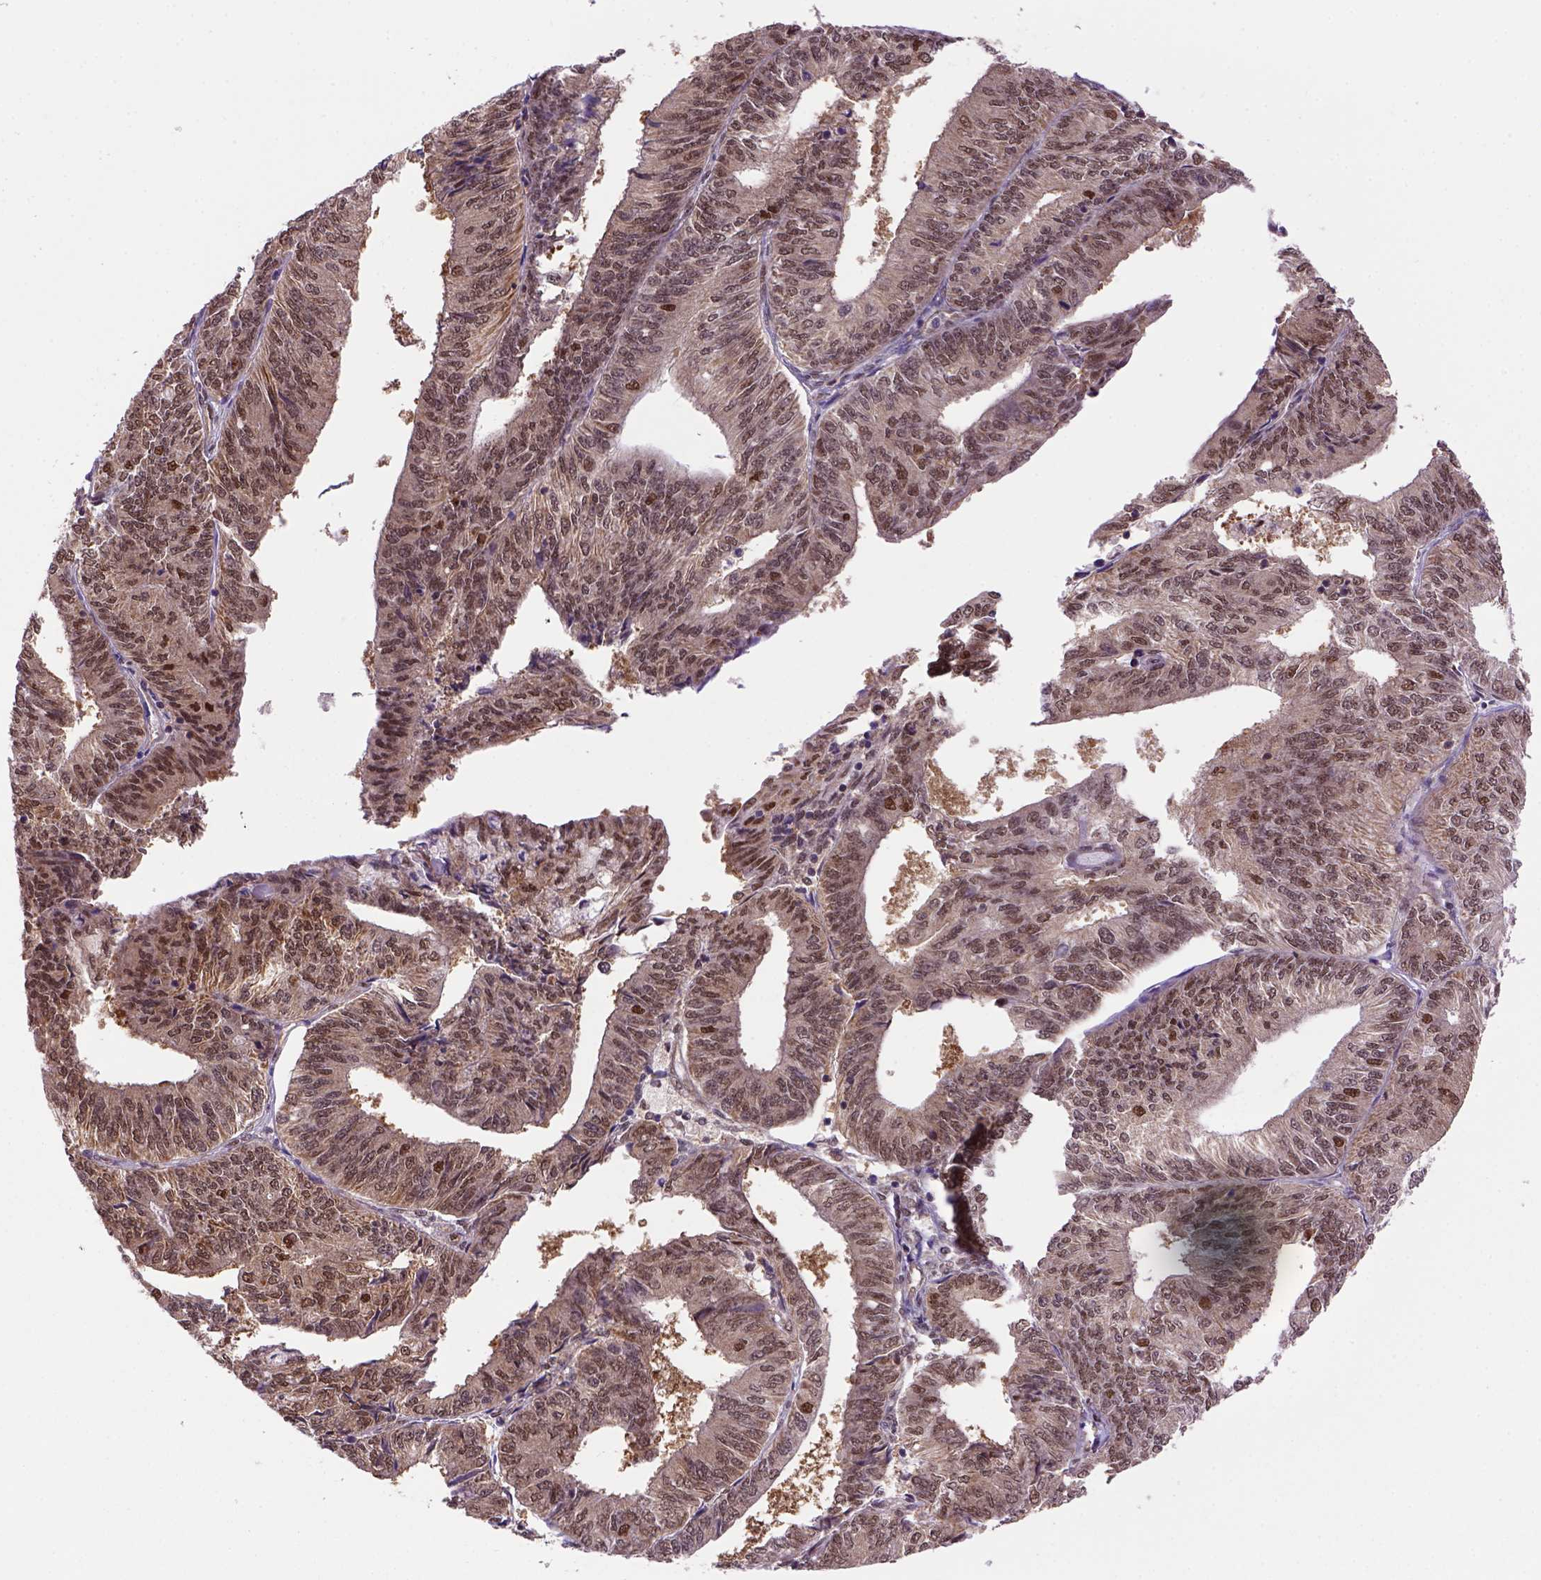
{"staining": {"intensity": "moderate", "quantity": ">75%", "location": "cytoplasmic/membranous,nuclear"}, "tissue": "endometrial cancer", "cell_type": "Tumor cells", "image_type": "cancer", "snomed": [{"axis": "morphology", "description": "Adenocarcinoma, NOS"}, {"axis": "topography", "description": "Endometrium"}], "caption": "Moderate cytoplasmic/membranous and nuclear positivity for a protein is seen in approximately >75% of tumor cells of adenocarcinoma (endometrial) using immunohistochemistry.", "gene": "PSMC2", "patient": {"sex": "female", "age": 58}}